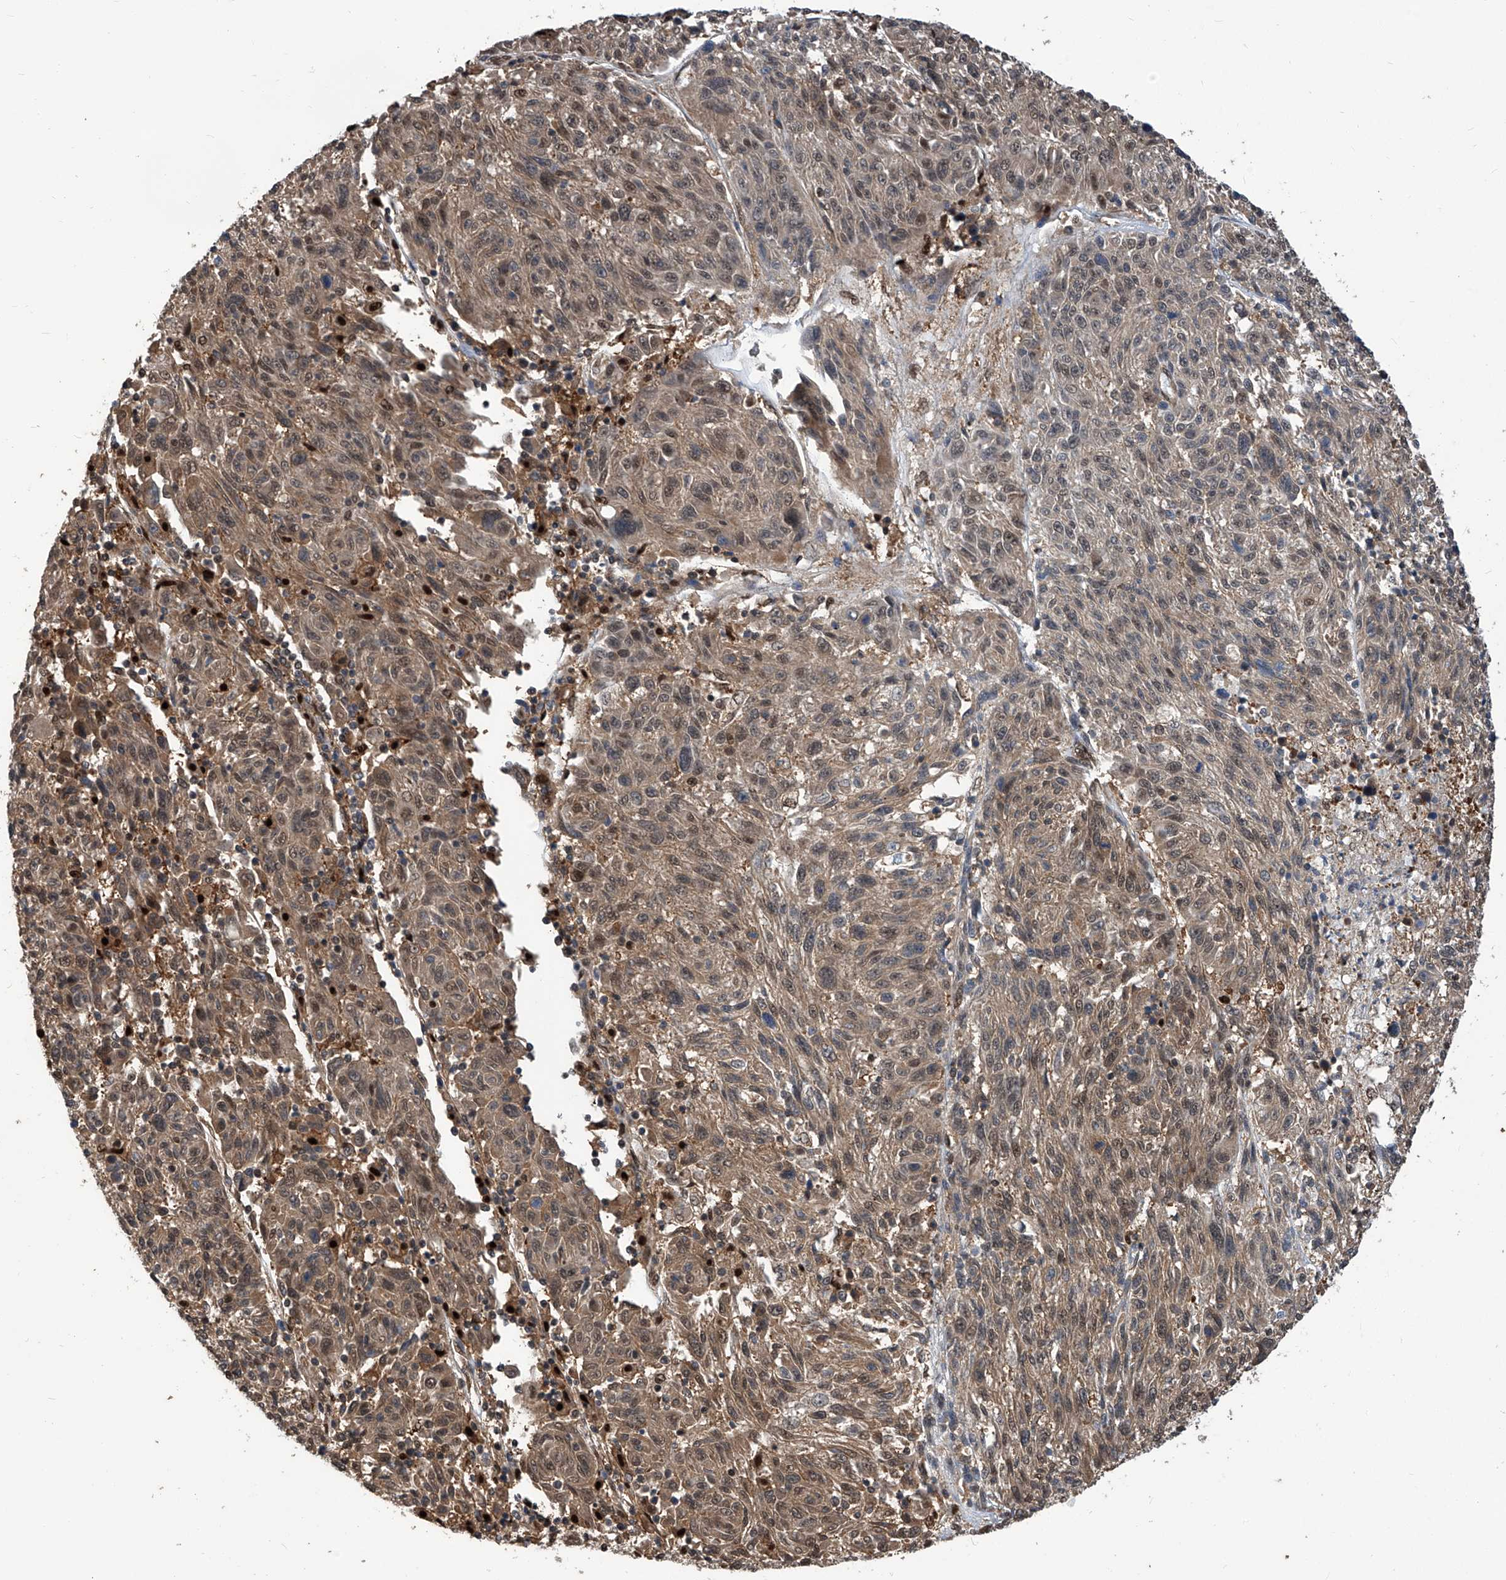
{"staining": {"intensity": "moderate", "quantity": ">75%", "location": "cytoplasmic/membranous,nuclear"}, "tissue": "melanoma", "cell_type": "Tumor cells", "image_type": "cancer", "snomed": [{"axis": "morphology", "description": "Malignant melanoma, NOS"}, {"axis": "topography", "description": "Skin"}], "caption": "A medium amount of moderate cytoplasmic/membranous and nuclear positivity is present in about >75% of tumor cells in malignant melanoma tissue. The staining is performed using DAB (3,3'-diaminobenzidine) brown chromogen to label protein expression. The nuclei are counter-stained blue using hematoxylin.", "gene": "PSMB1", "patient": {"sex": "male", "age": 53}}